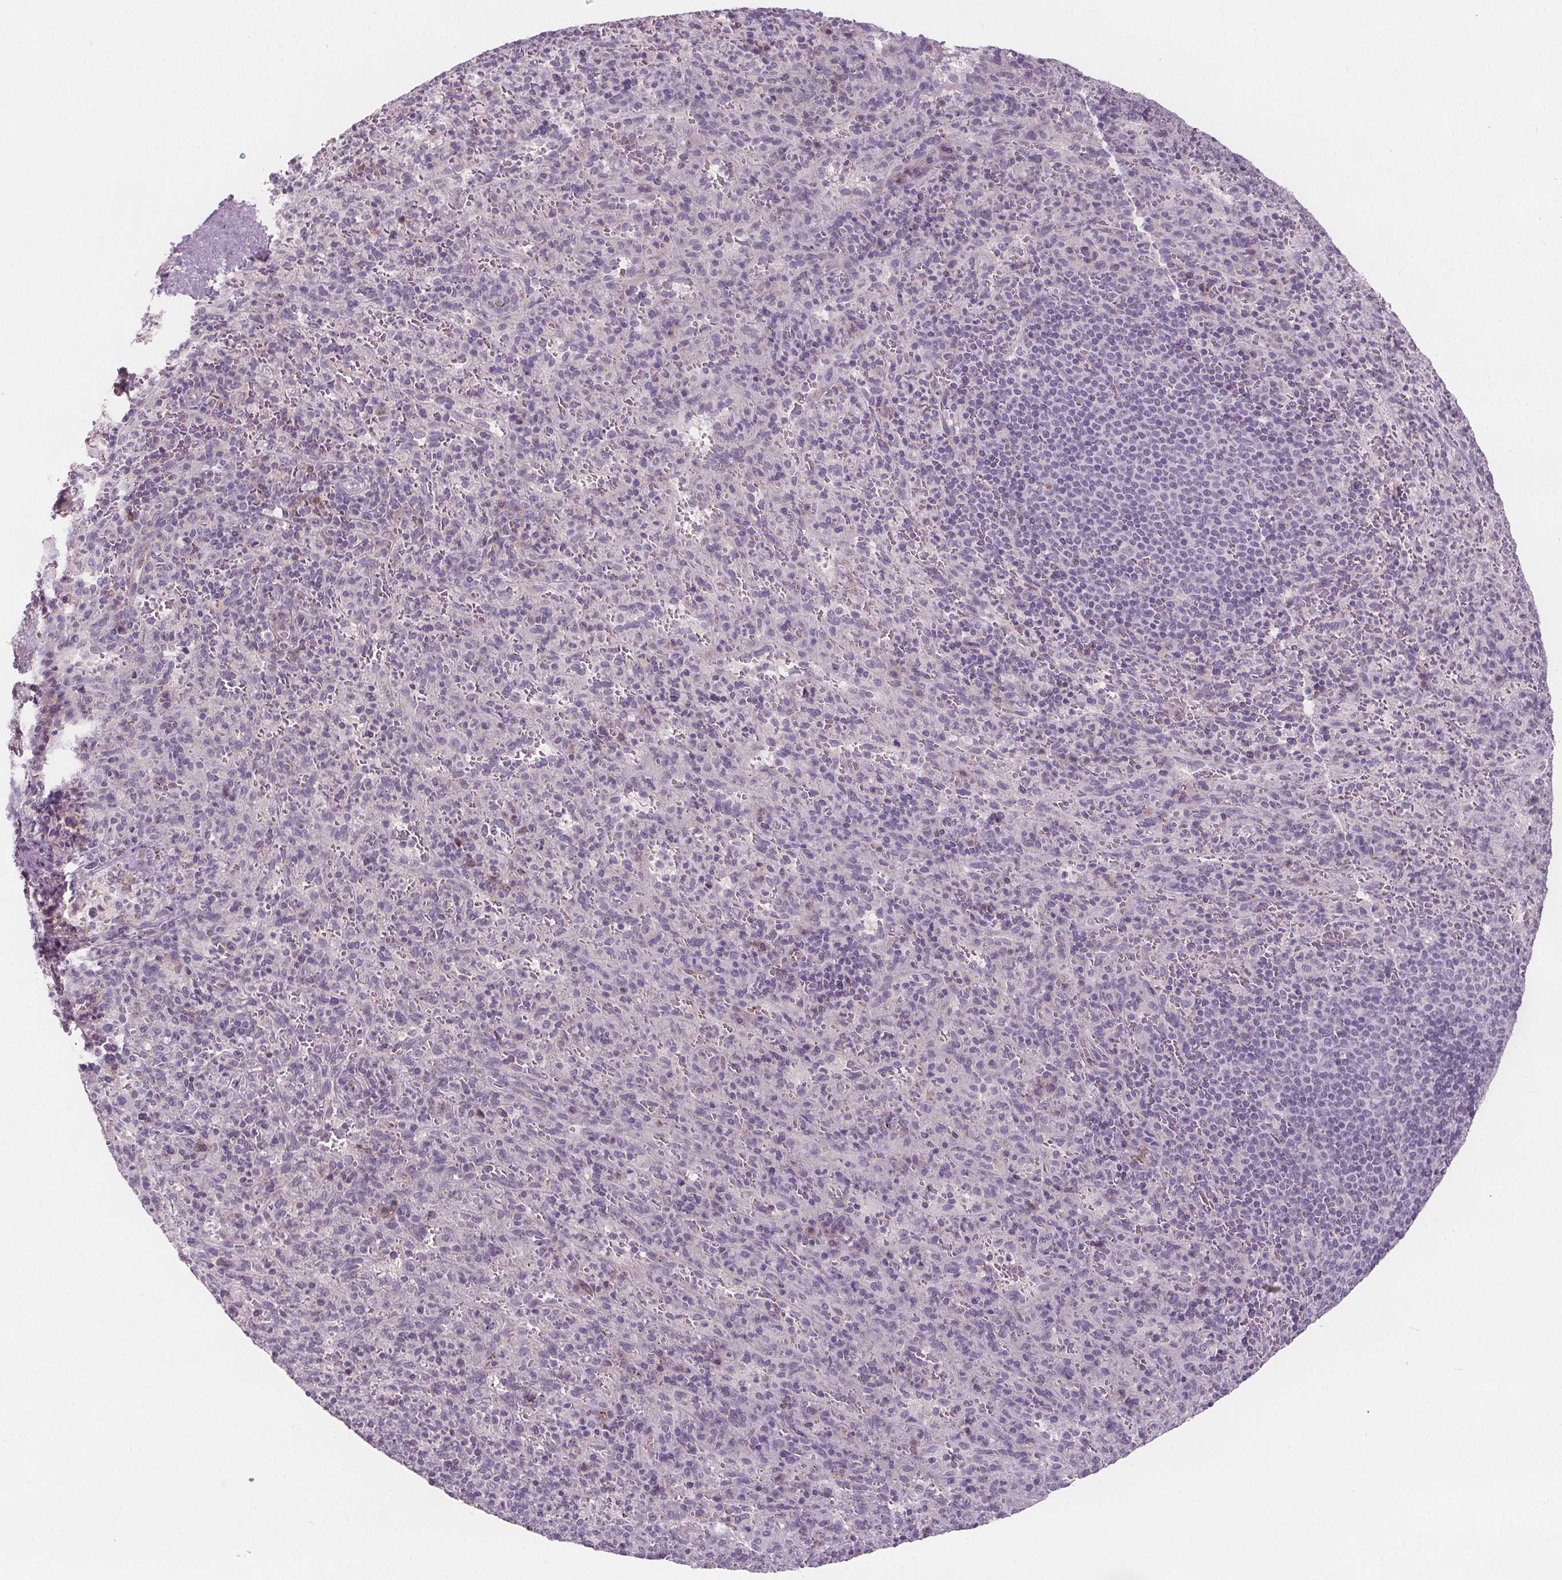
{"staining": {"intensity": "negative", "quantity": "none", "location": "none"}, "tissue": "spleen", "cell_type": "Cells in red pulp", "image_type": "normal", "snomed": [{"axis": "morphology", "description": "Normal tissue, NOS"}, {"axis": "topography", "description": "Spleen"}], "caption": "Immunohistochemistry (IHC) histopathology image of unremarkable spleen: human spleen stained with DAB displays no significant protein positivity in cells in red pulp.", "gene": "ATP1A1", "patient": {"sex": "male", "age": 57}}